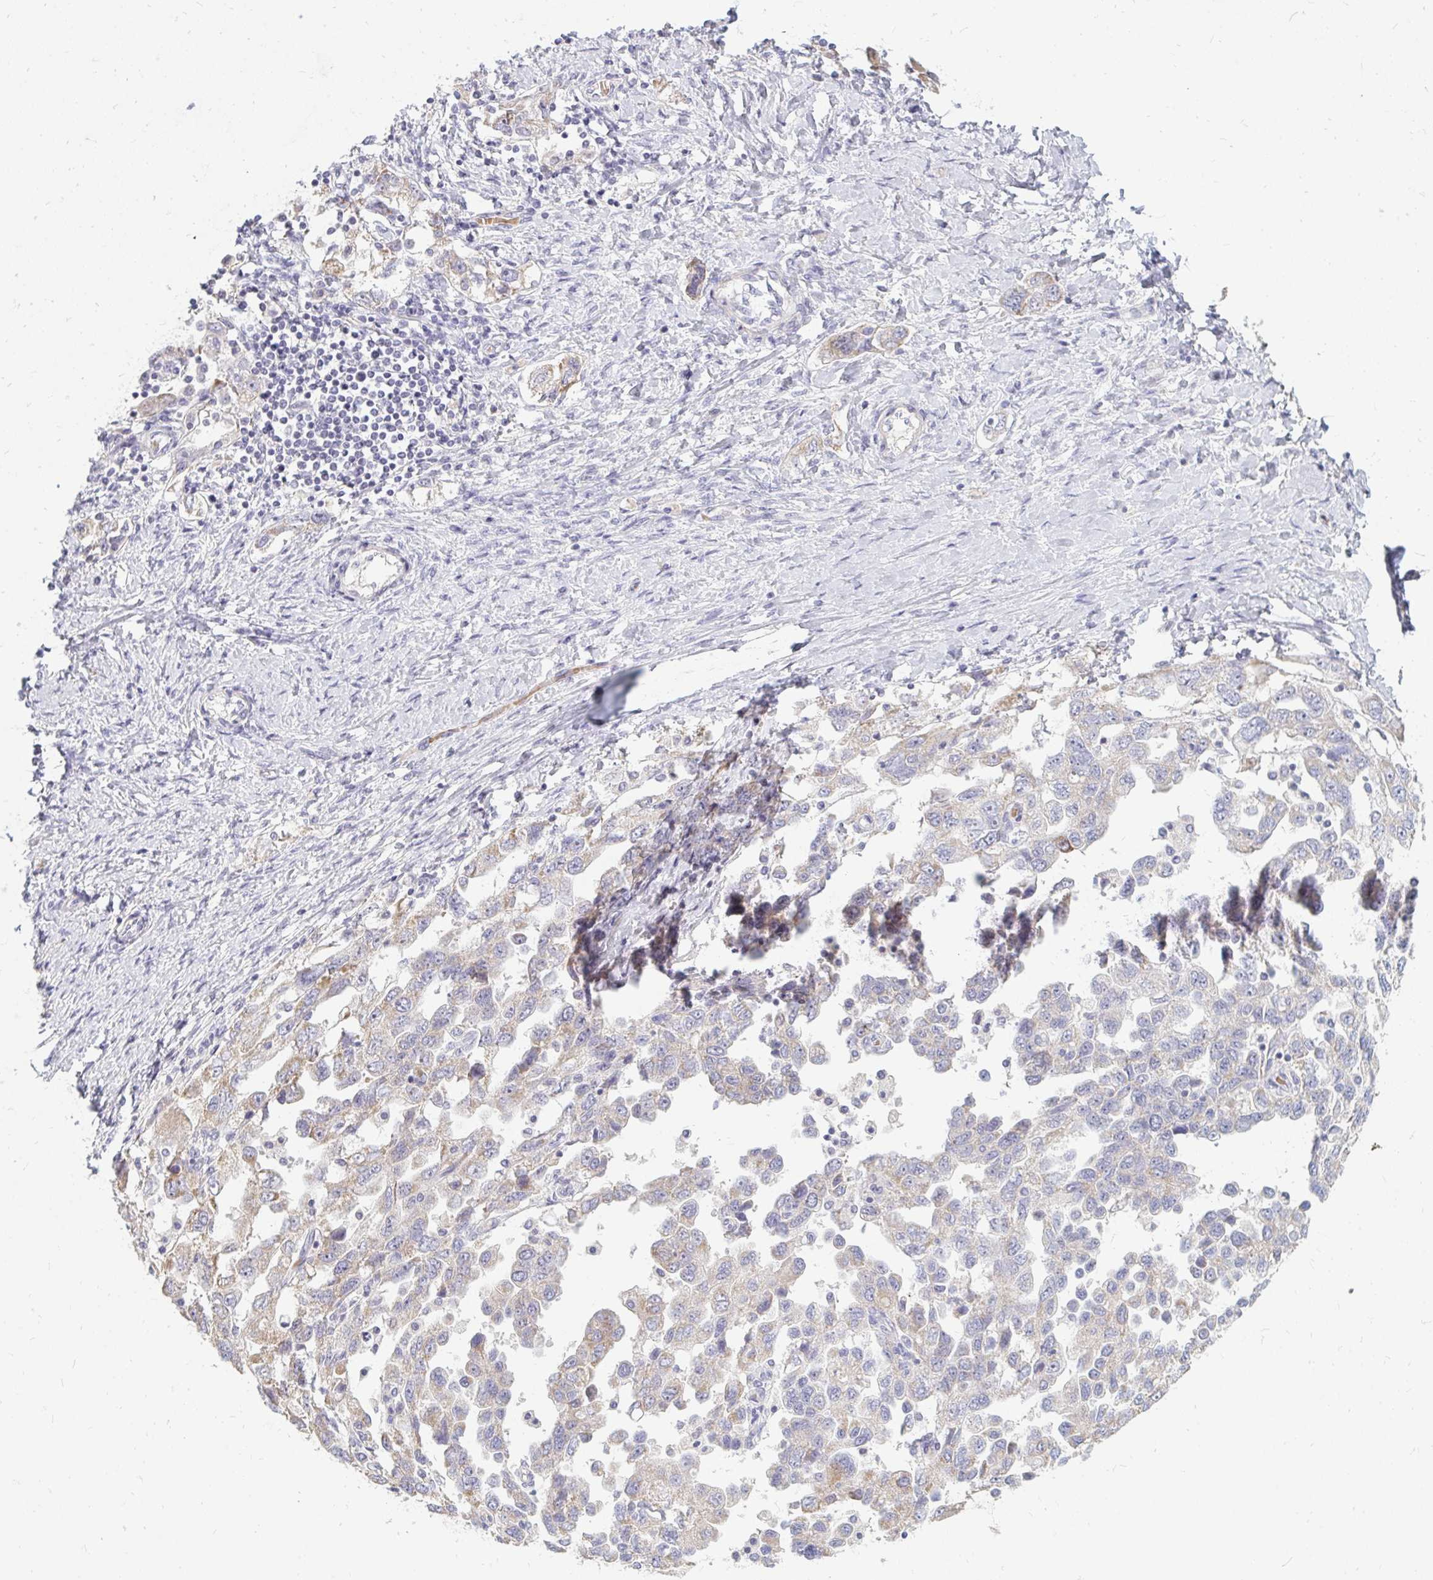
{"staining": {"intensity": "moderate", "quantity": "<25%", "location": "cytoplasmic/membranous"}, "tissue": "ovarian cancer", "cell_type": "Tumor cells", "image_type": "cancer", "snomed": [{"axis": "morphology", "description": "Carcinoma, NOS"}, {"axis": "morphology", "description": "Cystadenocarcinoma, serous, NOS"}, {"axis": "topography", "description": "Ovary"}], "caption": "Ovarian serous cystadenocarcinoma tissue reveals moderate cytoplasmic/membranous expression in approximately <25% of tumor cells", "gene": "RAB33A", "patient": {"sex": "female", "age": 69}}